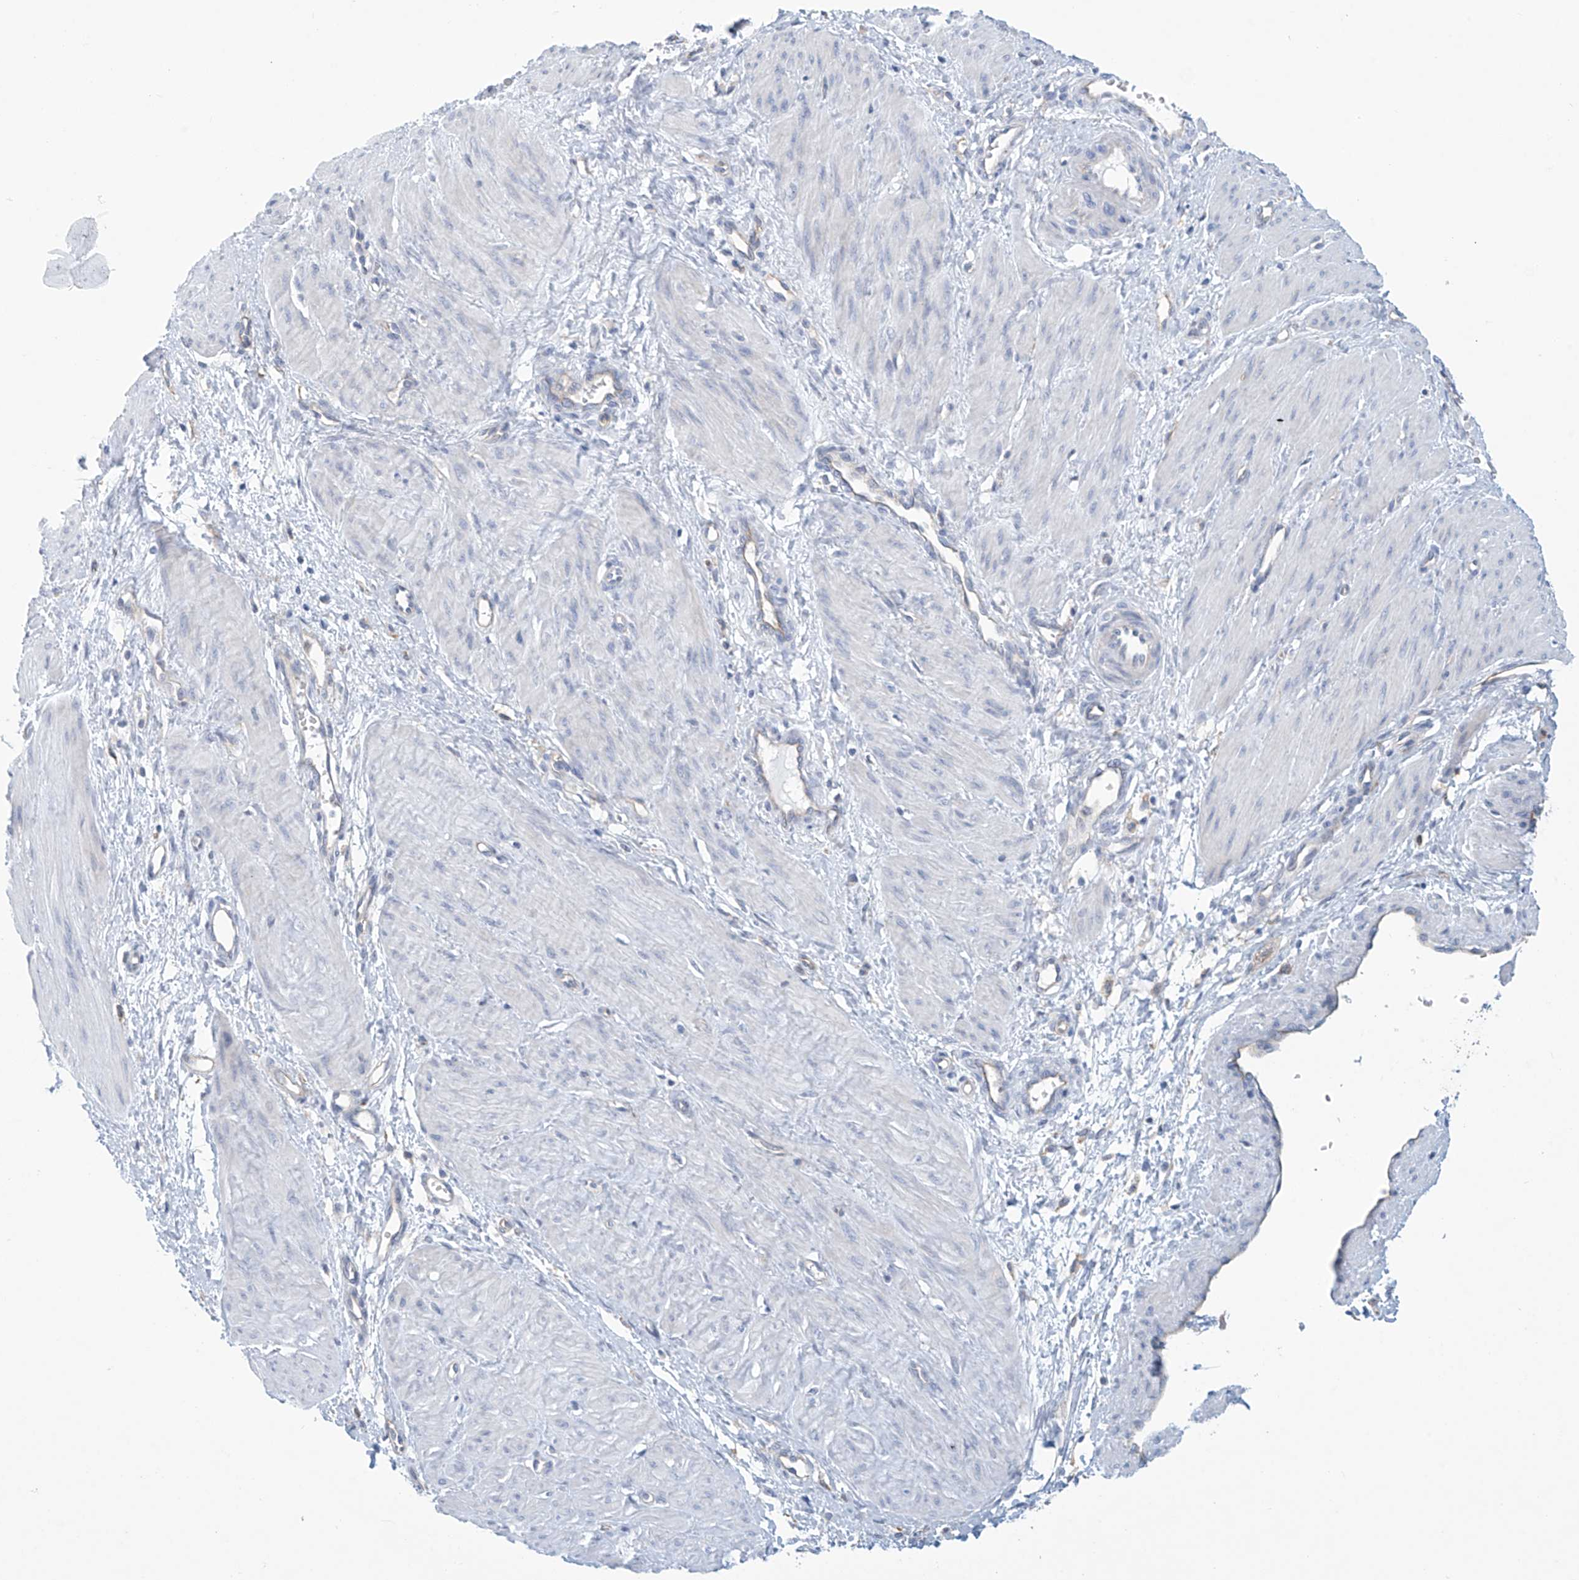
{"staining": {"intensity": "negative", "quantity": "none", "location": "none"}, "tissue": "smooth muscle", "cell_type": "Smooth muscle cells", "image_type": "normal", "snomed": [{"axis": "morphology", "description": "Normal tissue, NOS"}, {"axis": "topography", "description": "Endometrium"}], "caption": "An image of smooth muscle stained for a protein displays no brown staining in smooth muscle cells.", "gene": "ABHD13", "patient": {"sex": "female", "age": 33}}